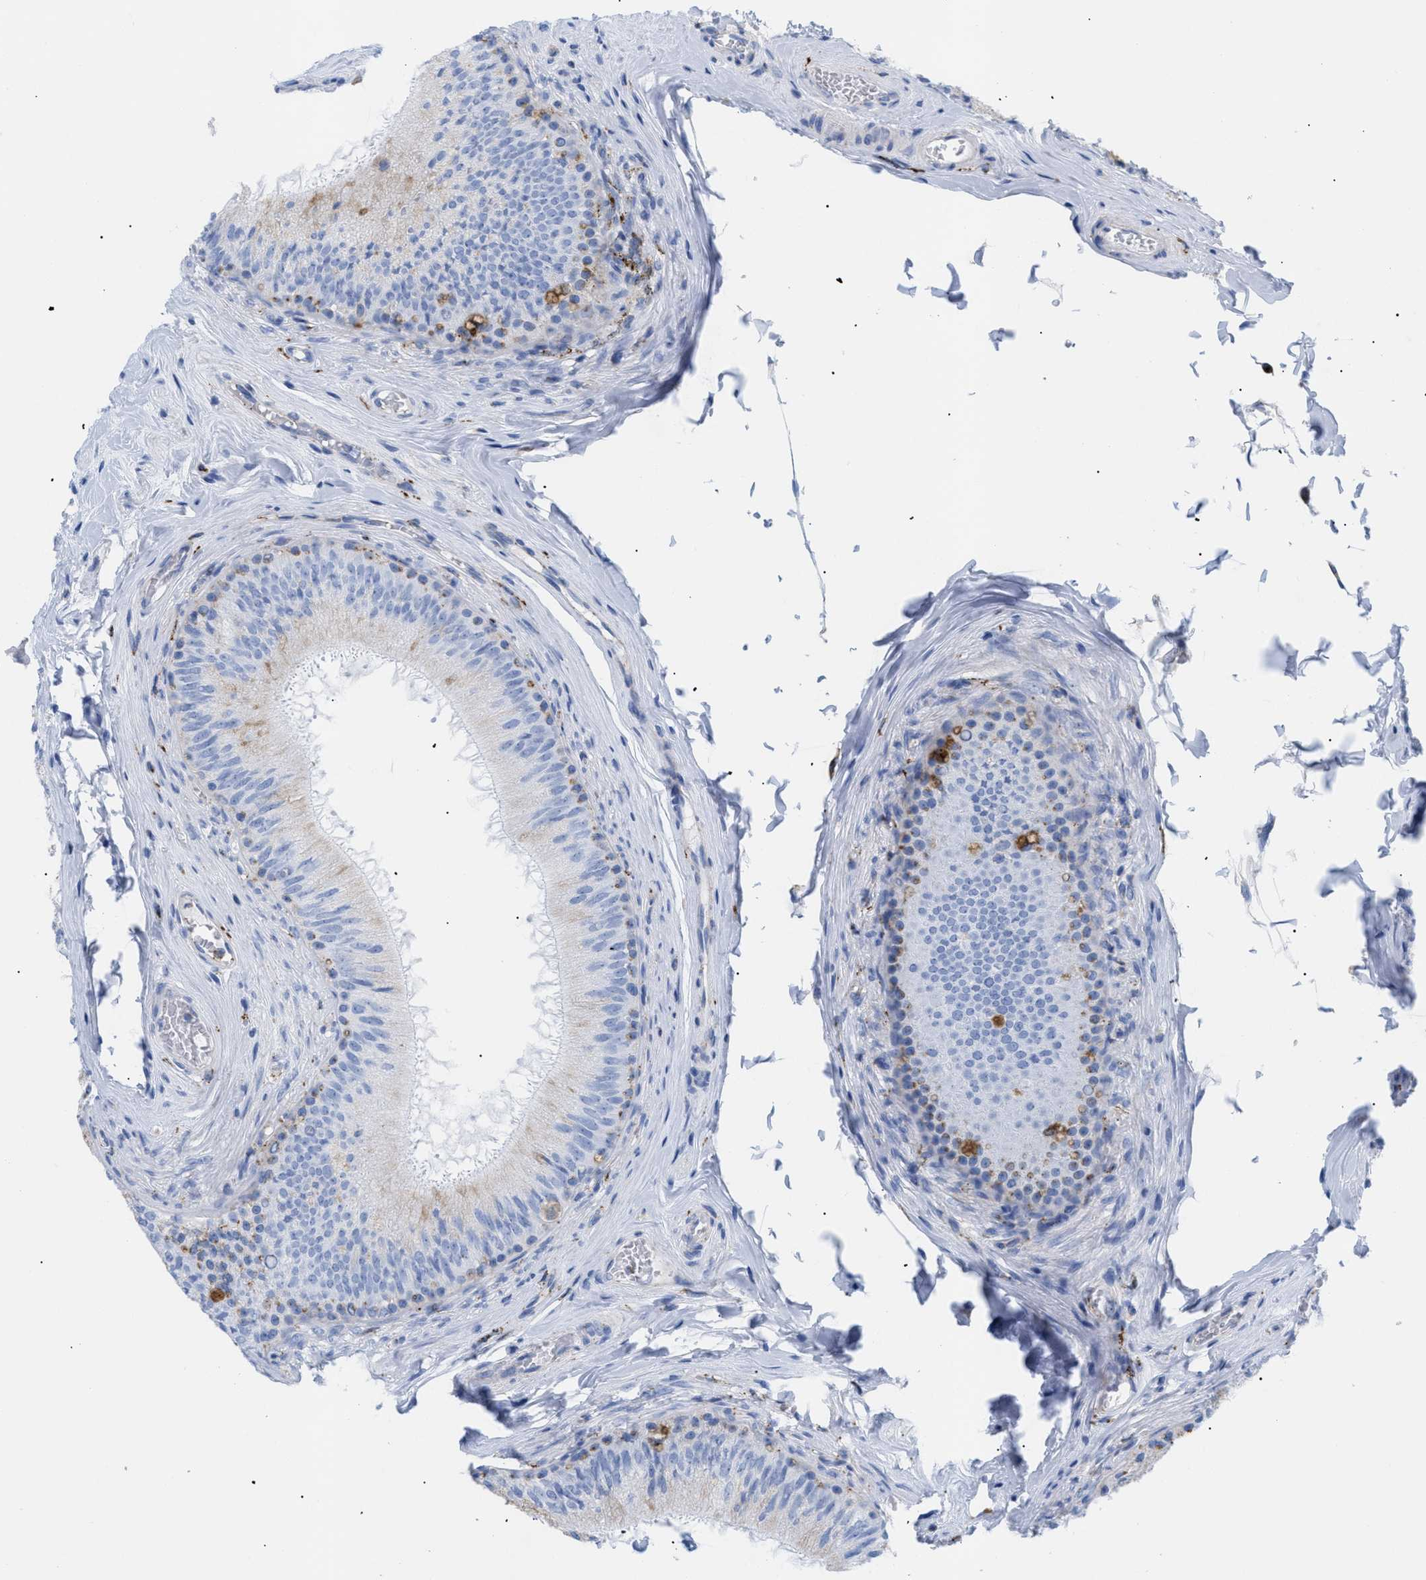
{"staining": {"intensity": "moderate", "quantity": "<25%", "location": "cytoplasmic/membranous"}, "tissue": "epididymis", "cell_type": "Glandular cells", "image_type": "normal", "snomed": [{"axis": "morphology", "description": "Normal tissue, NOS"}, {"axis": "topography", "description": "Testis"}, {"axis": "topography", "description": "Epididymis"}], "caption": "High-power microscopy captured an immunohistochemistry image of benign epididymis, revealing moderate cytoplasmic/membranous expression in about <25% of glandular cells. The staining is performed using DAB brown chromogen to label protein expression. The nuclei are counter-stained blue using hematoxylin.", "gene": "DRAM2", "patient": {"sex": "male", "age": 36}}